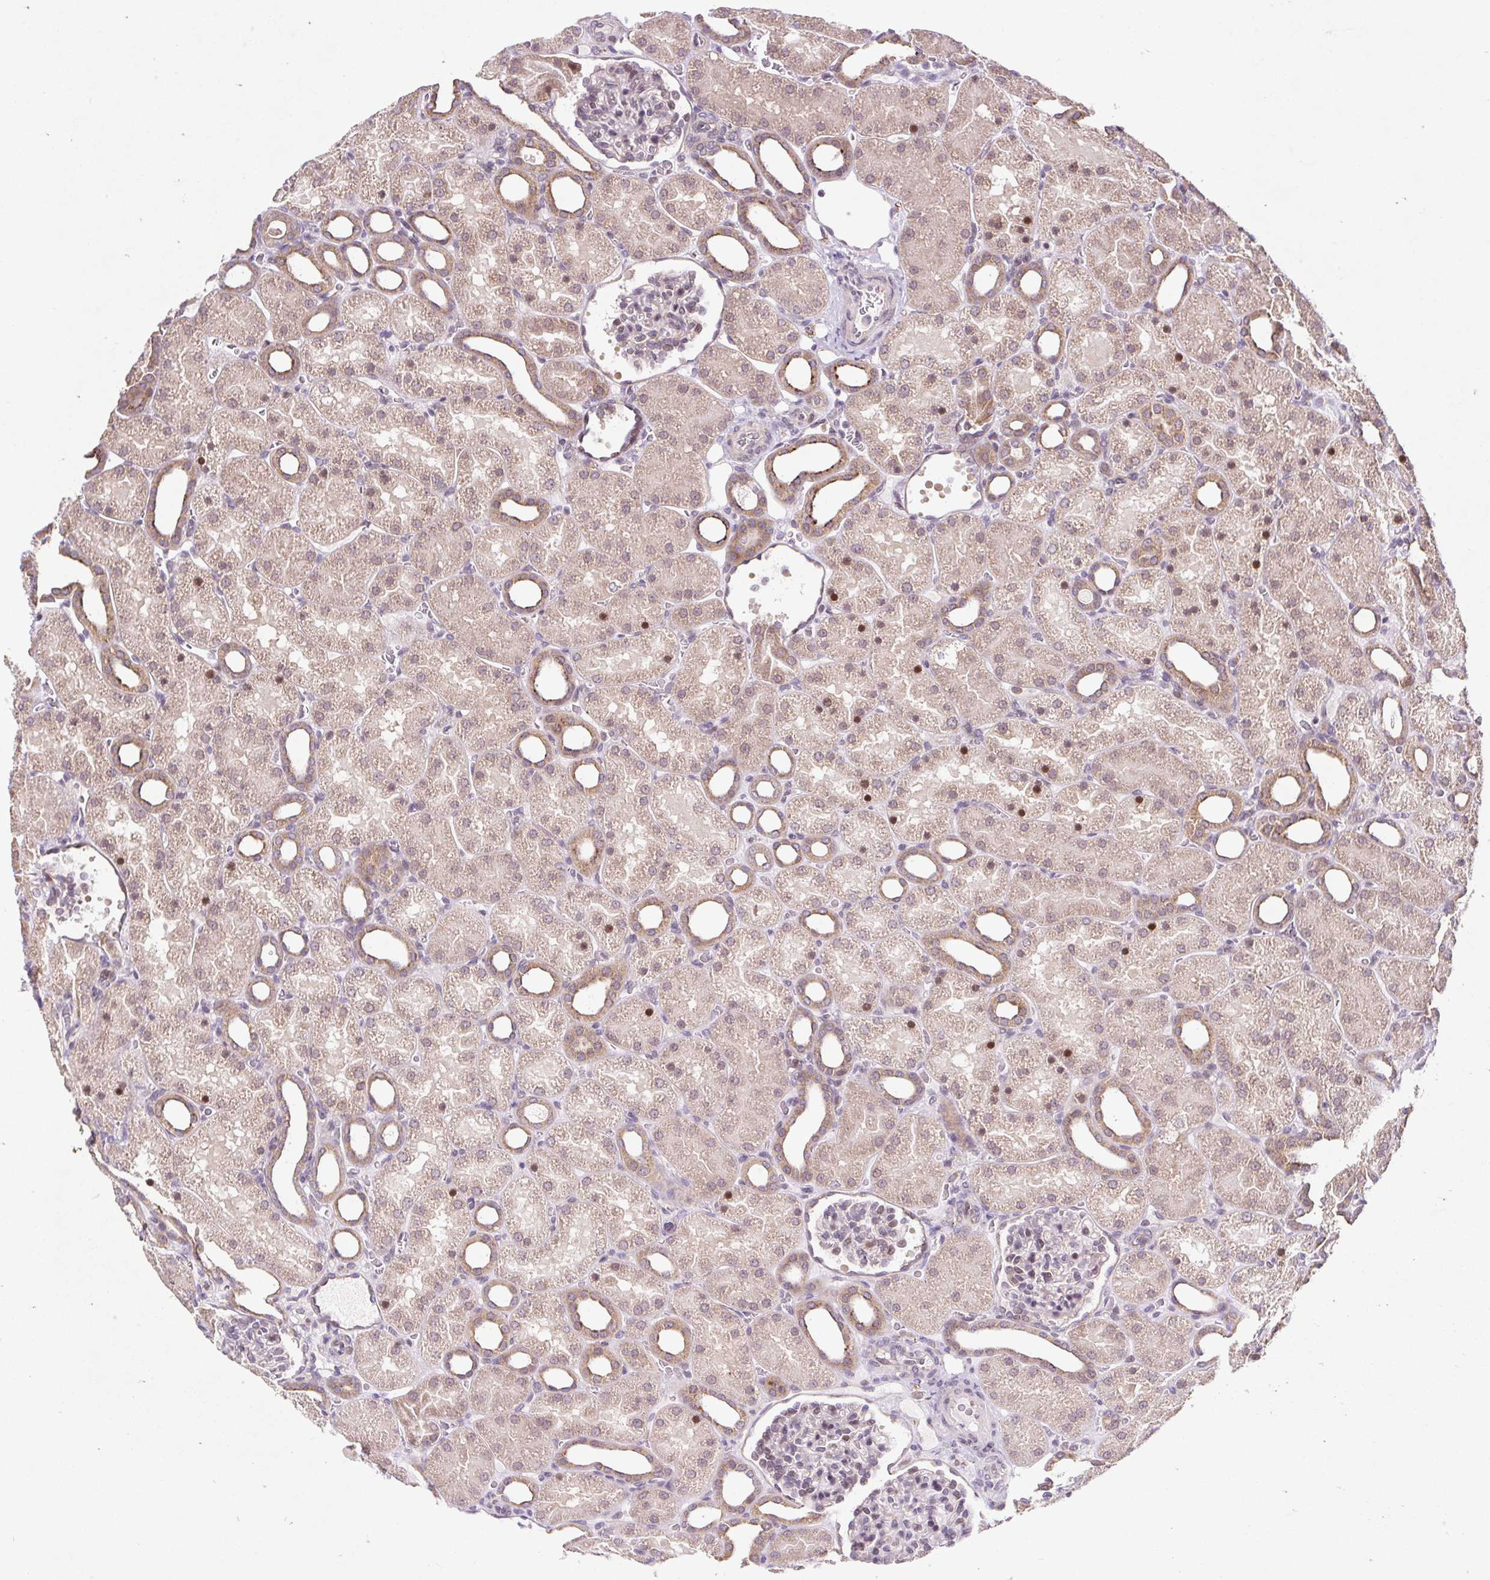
{"staining": {"intensity": "weak", "quantity": "<25%", "location": "nuclear"}, "tissue": "kidney", "cell_type": "Cells in glomeruli", "image_type": "normal", "snomed": [{"axis": "morphology", "description": "Normal tissue, NOS"}, {"axis": "topography", "description": "Kidney"}], "caption": "IHC photomicrograph of benign kidney: human kidney stained with DAB (3,3'-diaminobenzidine) shows no significant protein positivity in cells in glomeruli.", "gene": "HFE", "patient": {"sex": "male", "age": 2}}